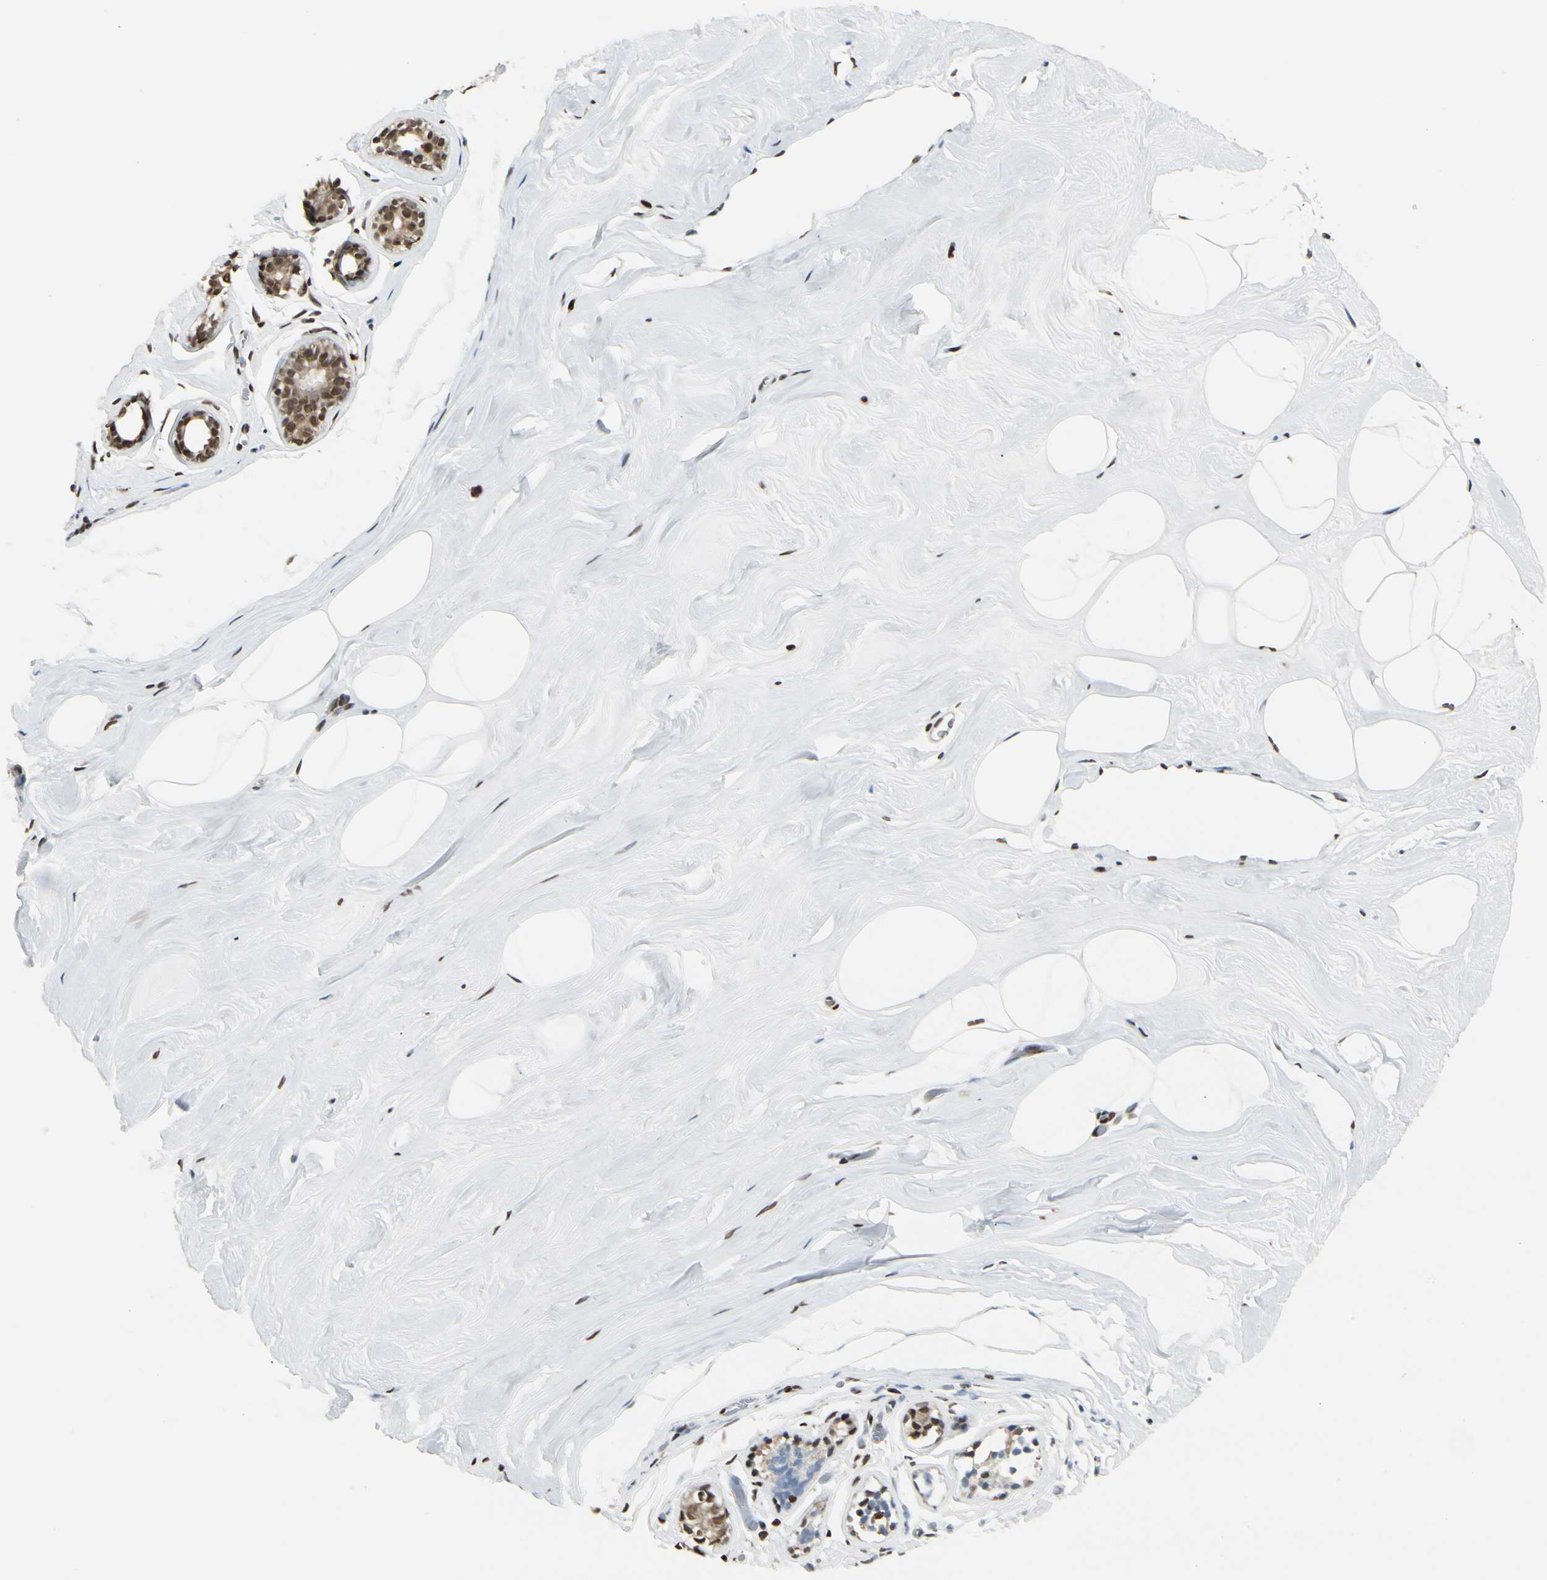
{"staining": {"intensity": "moderate", "quantity": ">75%", "location": "nuclear"}, "tissue": "breast", "cell_type": "Adipocytes", "image_type": "normal", "snomed": [{"axis": "morphology", "description": "Normal tissue, NOS"}, {"axis": "morphology", "description": "Fibrosis, NOS"}, {"axis": "topography", "description": "Breast"}], "caption": "Moderate nuclear protein positivity is appreciated in about >75% of adipocytes in breast. (Stains: DAB (3,3'-diaminobenzidine) in brown, nuclei in blue, Microscopy: brightfield microscopy at high magnification).", "gene": "FANCG", "patient": {"sex": "female", "age": 39}}